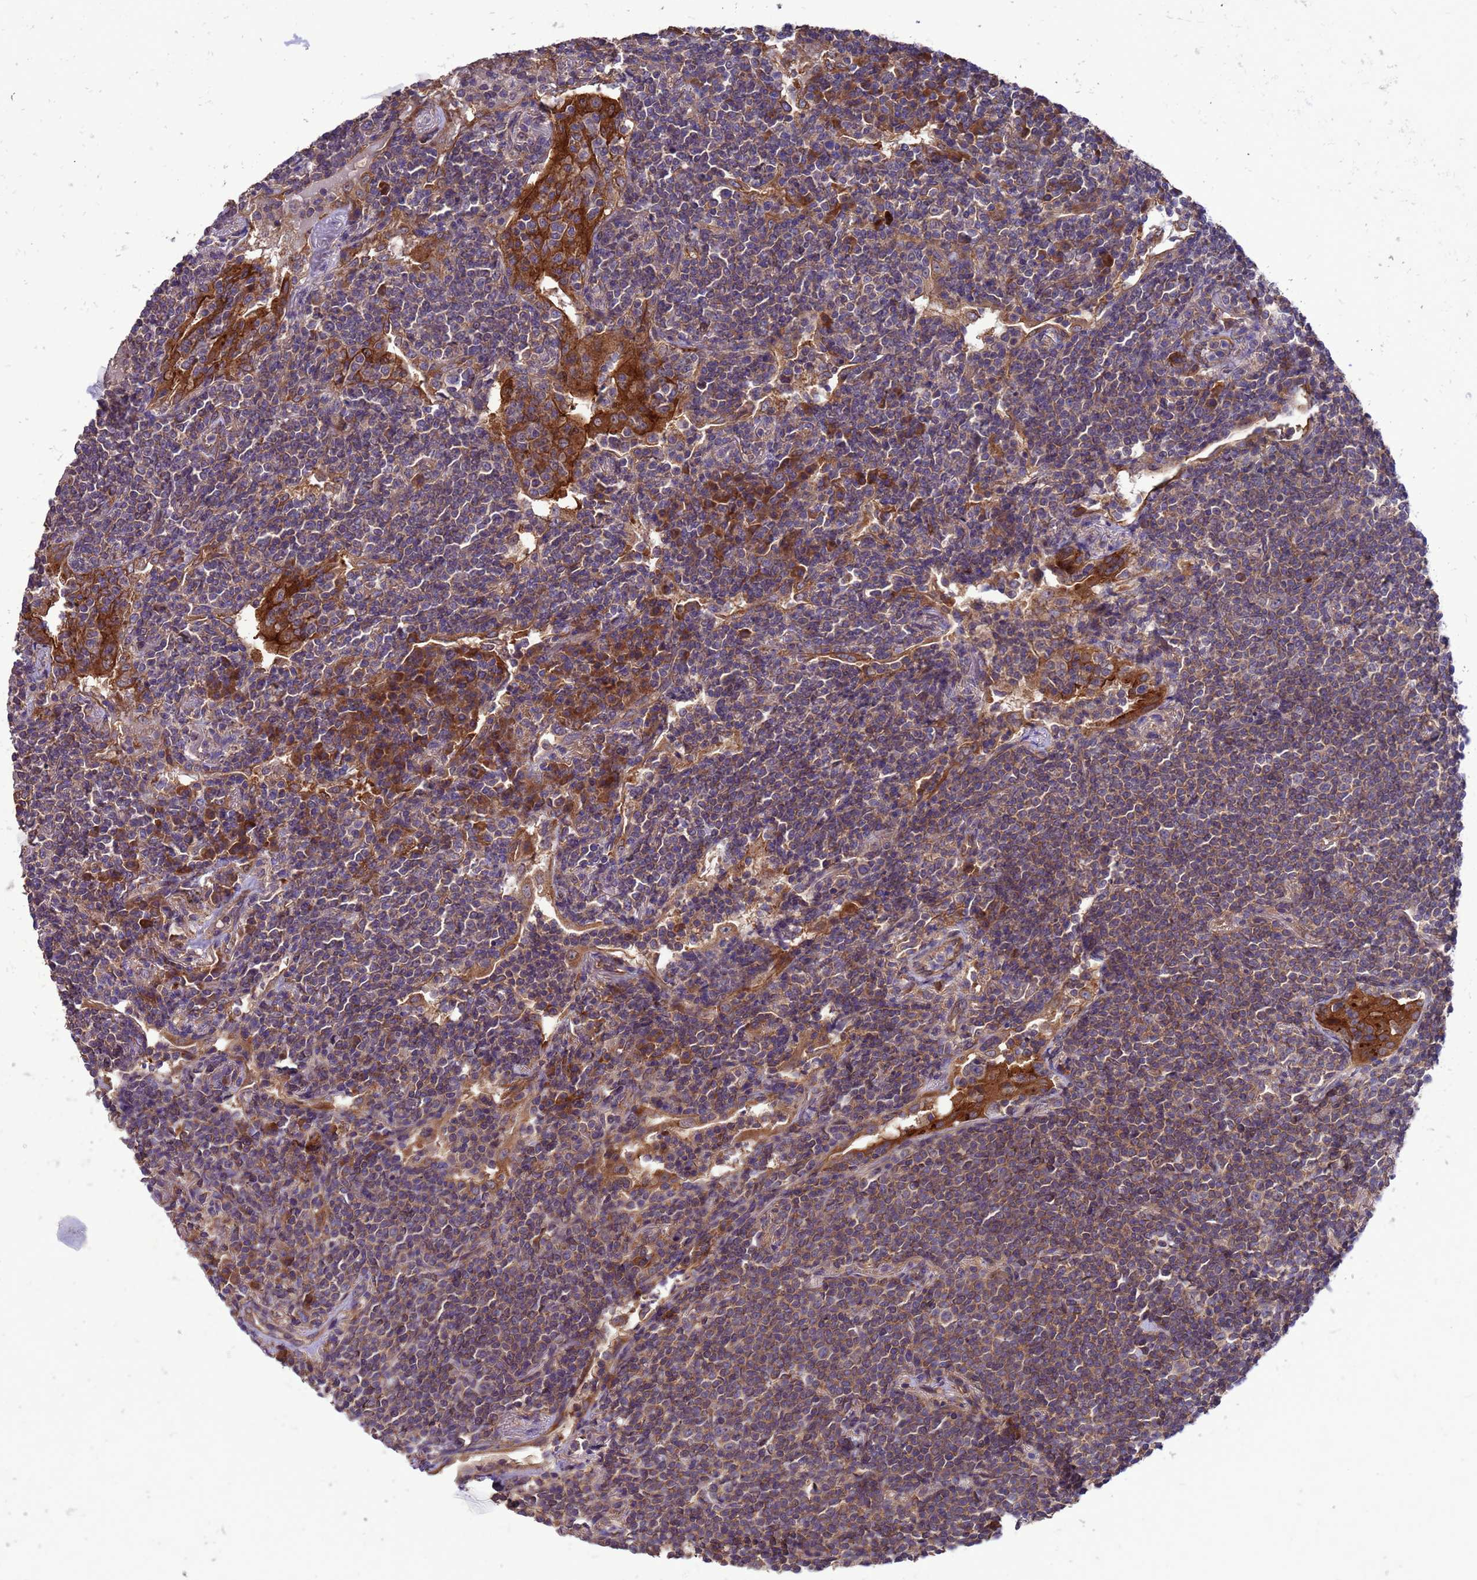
{"staining": {"intensity": "moderate", "quantity": "25%-75%", "location": "cytoplasmic/membranous"}, "tissue": "lymphoma", "cell_type": "Tumor cells", "image_type": "cancer", "snomed": [{"axis": "morphology", "description": "Malignant lymphoma, non-Hodgkin's type, Low grade"}, {"axis": "topography", "description": "Lung"}], "caption": "Brown immunohistochemical staining in human lymphoma exhibits moderate cytoplasmic/membranous expression in about 25%-75% of tumor cells.", "gene": "ARHGAP12", "patient": {"sex": "female", "age": 71}}